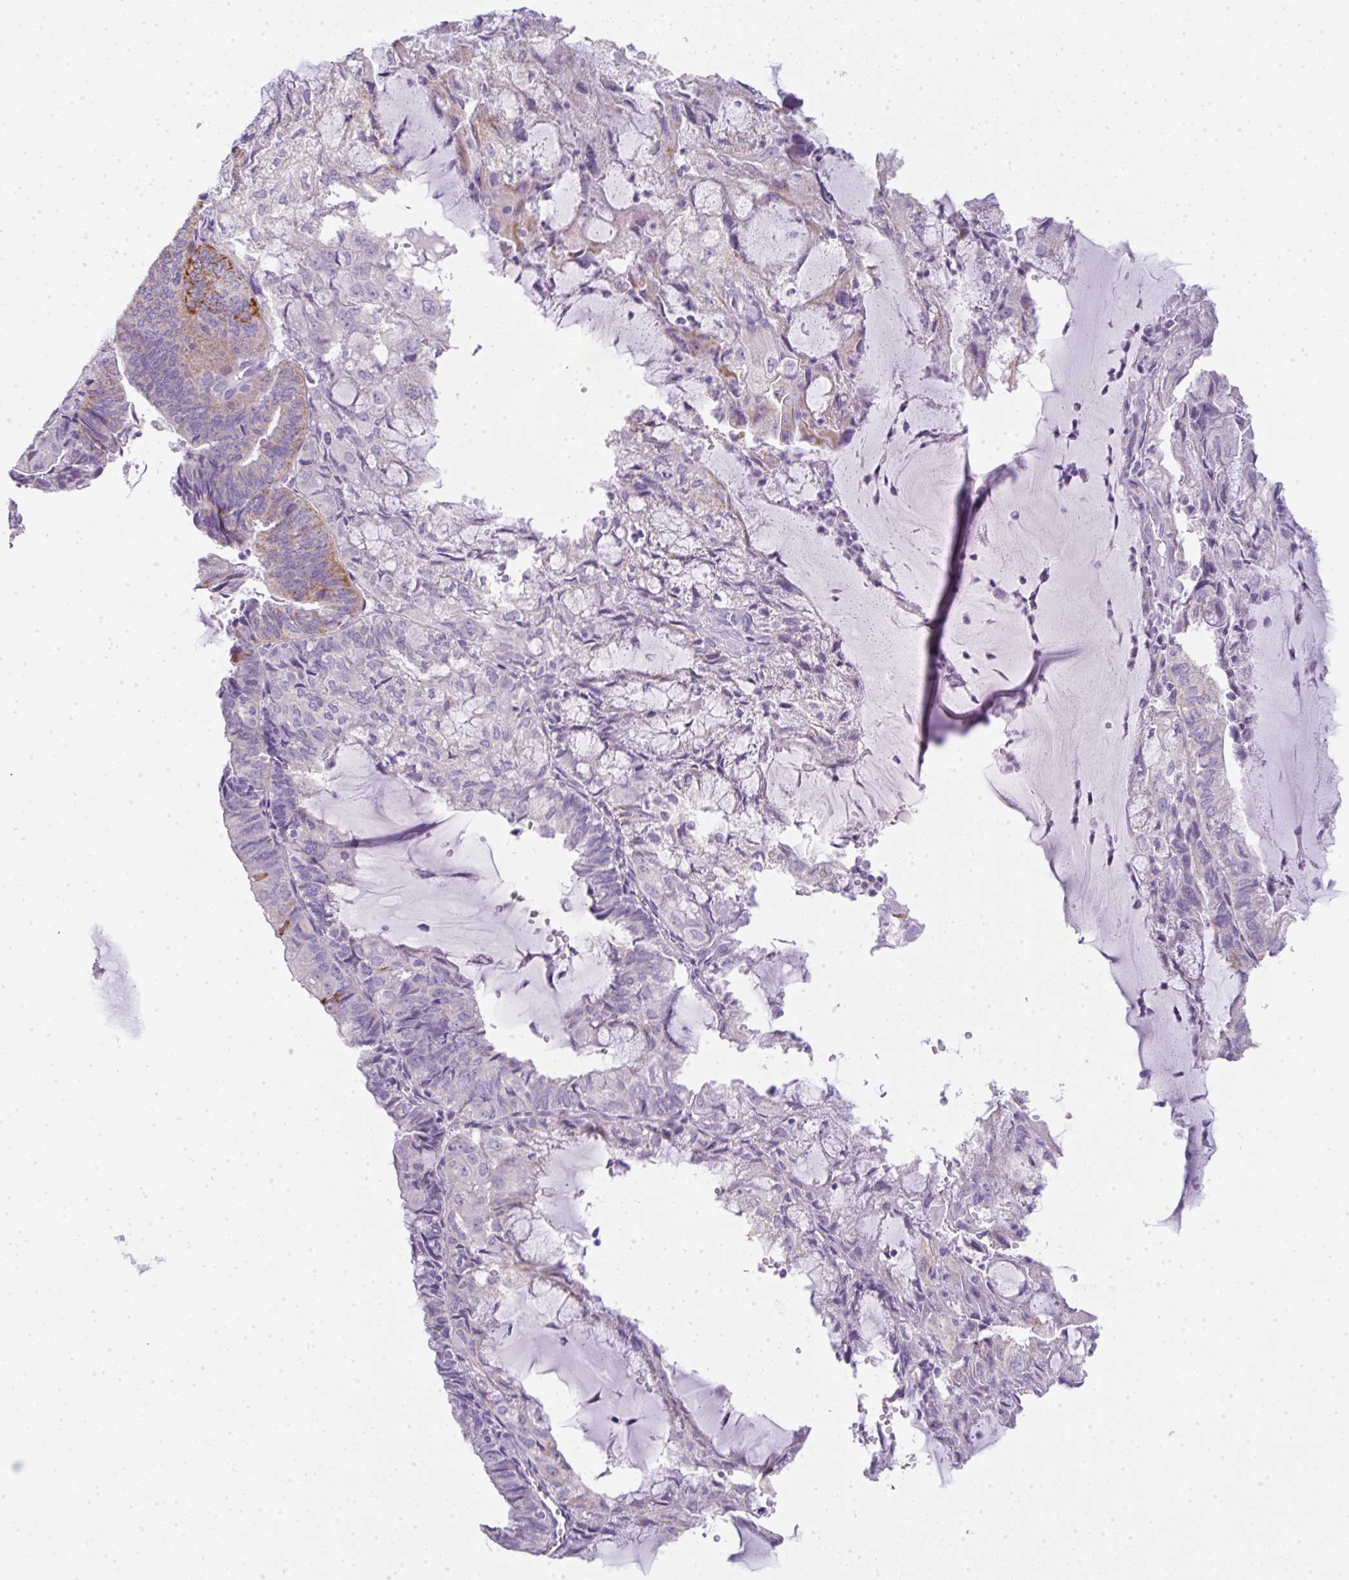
{"staining": {"intensity": "moderate", "quantity": "<25%", "location": "cytoplasmic/membranous"}, "tissue": "endometrial cancer", "cell_type": "Tumor cells", "image_type": "cancer", "snomed": [{"axis": "morphology", "description": "Adenocarcinoma, NOS"}, {"axis": "topography", "description": "Endometrium"}], "caption": "Moderate cytoplasmic/membranous protein staining is present in about <25% of tumor cells in endometrial cancer (adenocarcinoma). The staining was performed using DAB, with brown indicating positive protein expression. Nuclei are stained blue with hematoxylin.", "gene": "LPAR4", "patient": {"sex": "female", "age": 81}}